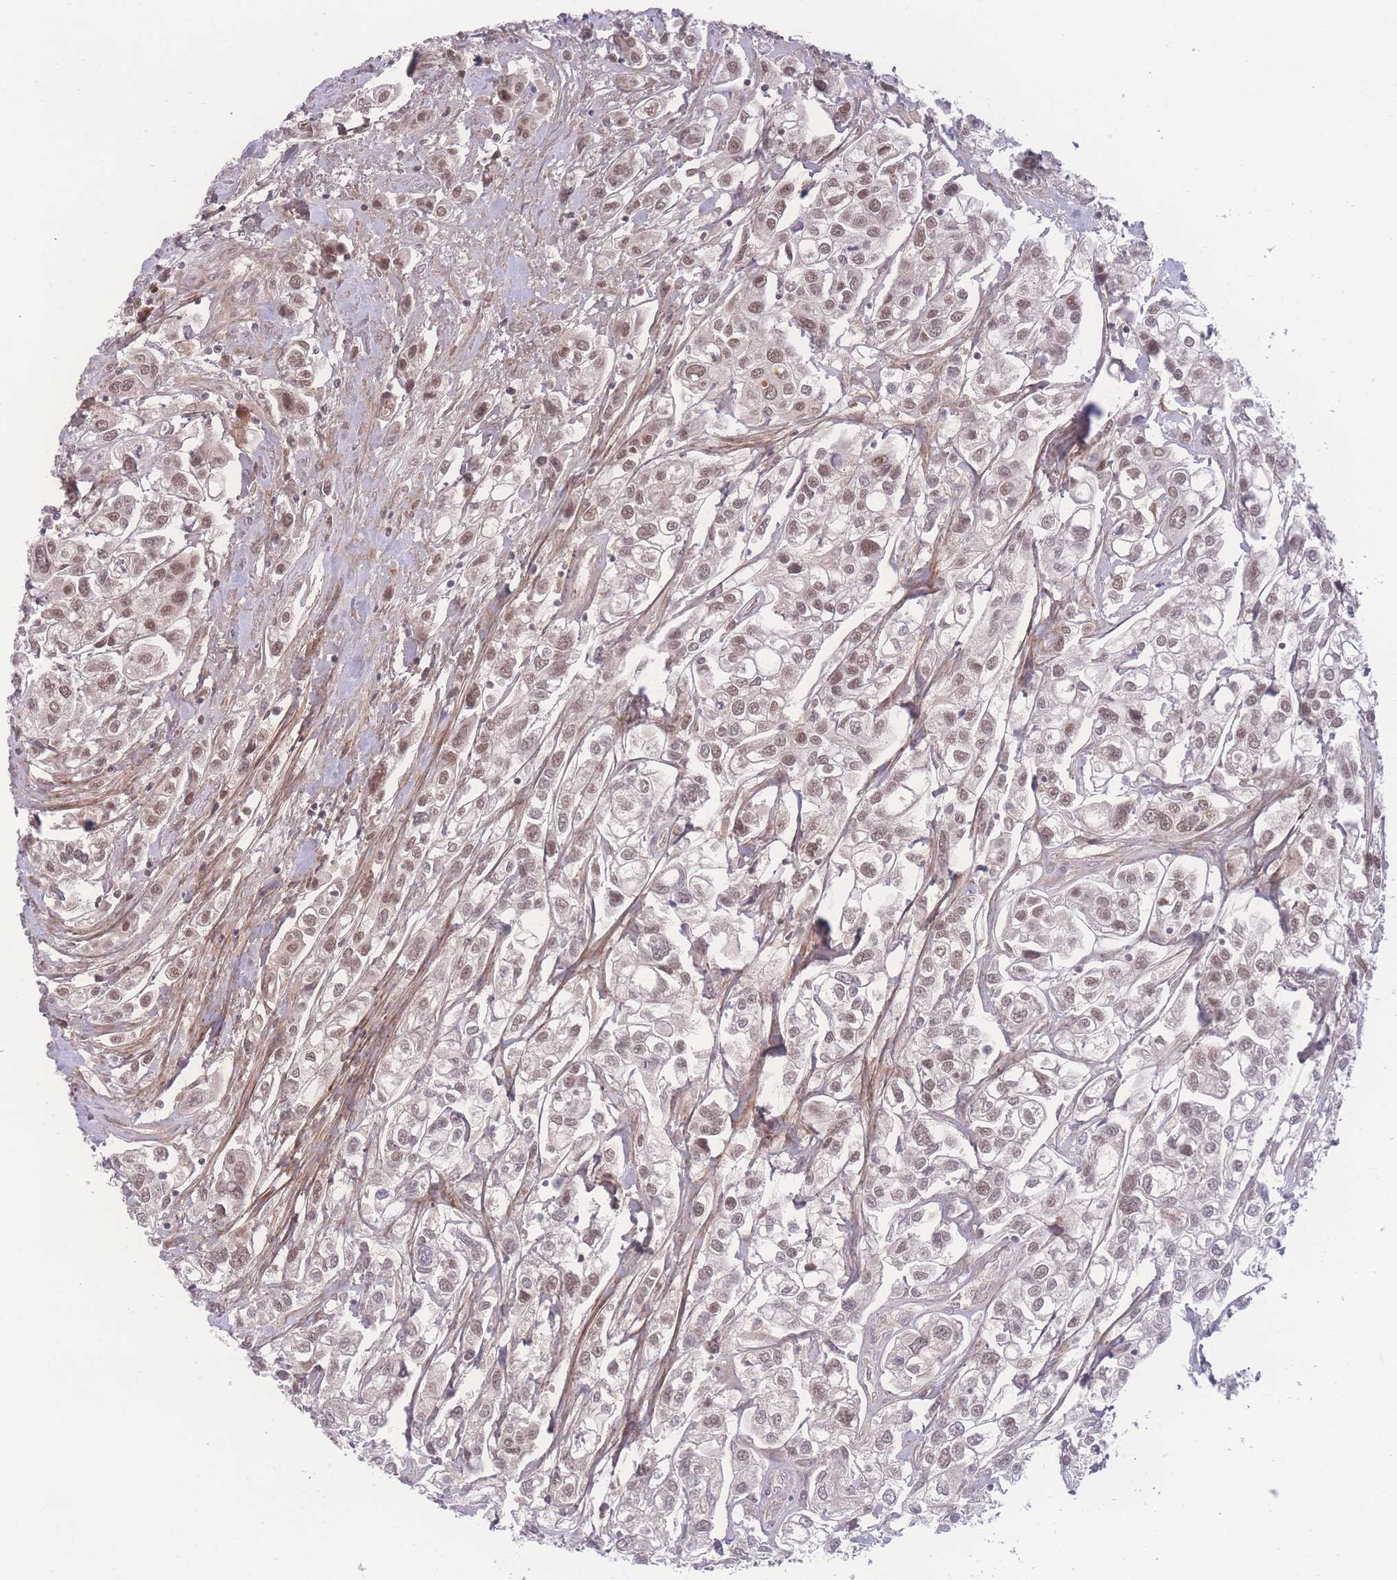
{"staining": {"intensity": "weak", "quantity": ">75%", "location": "nuclear"}, "tissue": "urothelial cancer", "cell_type": "Tumor cells", "image_type": "cancer", "snomed": [{"axis": "morphology", "description": "Urothelial carcinoma, High grade"}, {"axis": "topography", "description": "Urinary bladder"}], "caption": "Immunohistochemistry (IHC) photomicrograph of urothelial cancer stained for a protein (brown), which demonstrates low levels of weak nuclear staining in about >75% of tumor cells.", "gene": "RAVER1", "patient": {"sex": "male", "age": 67}}